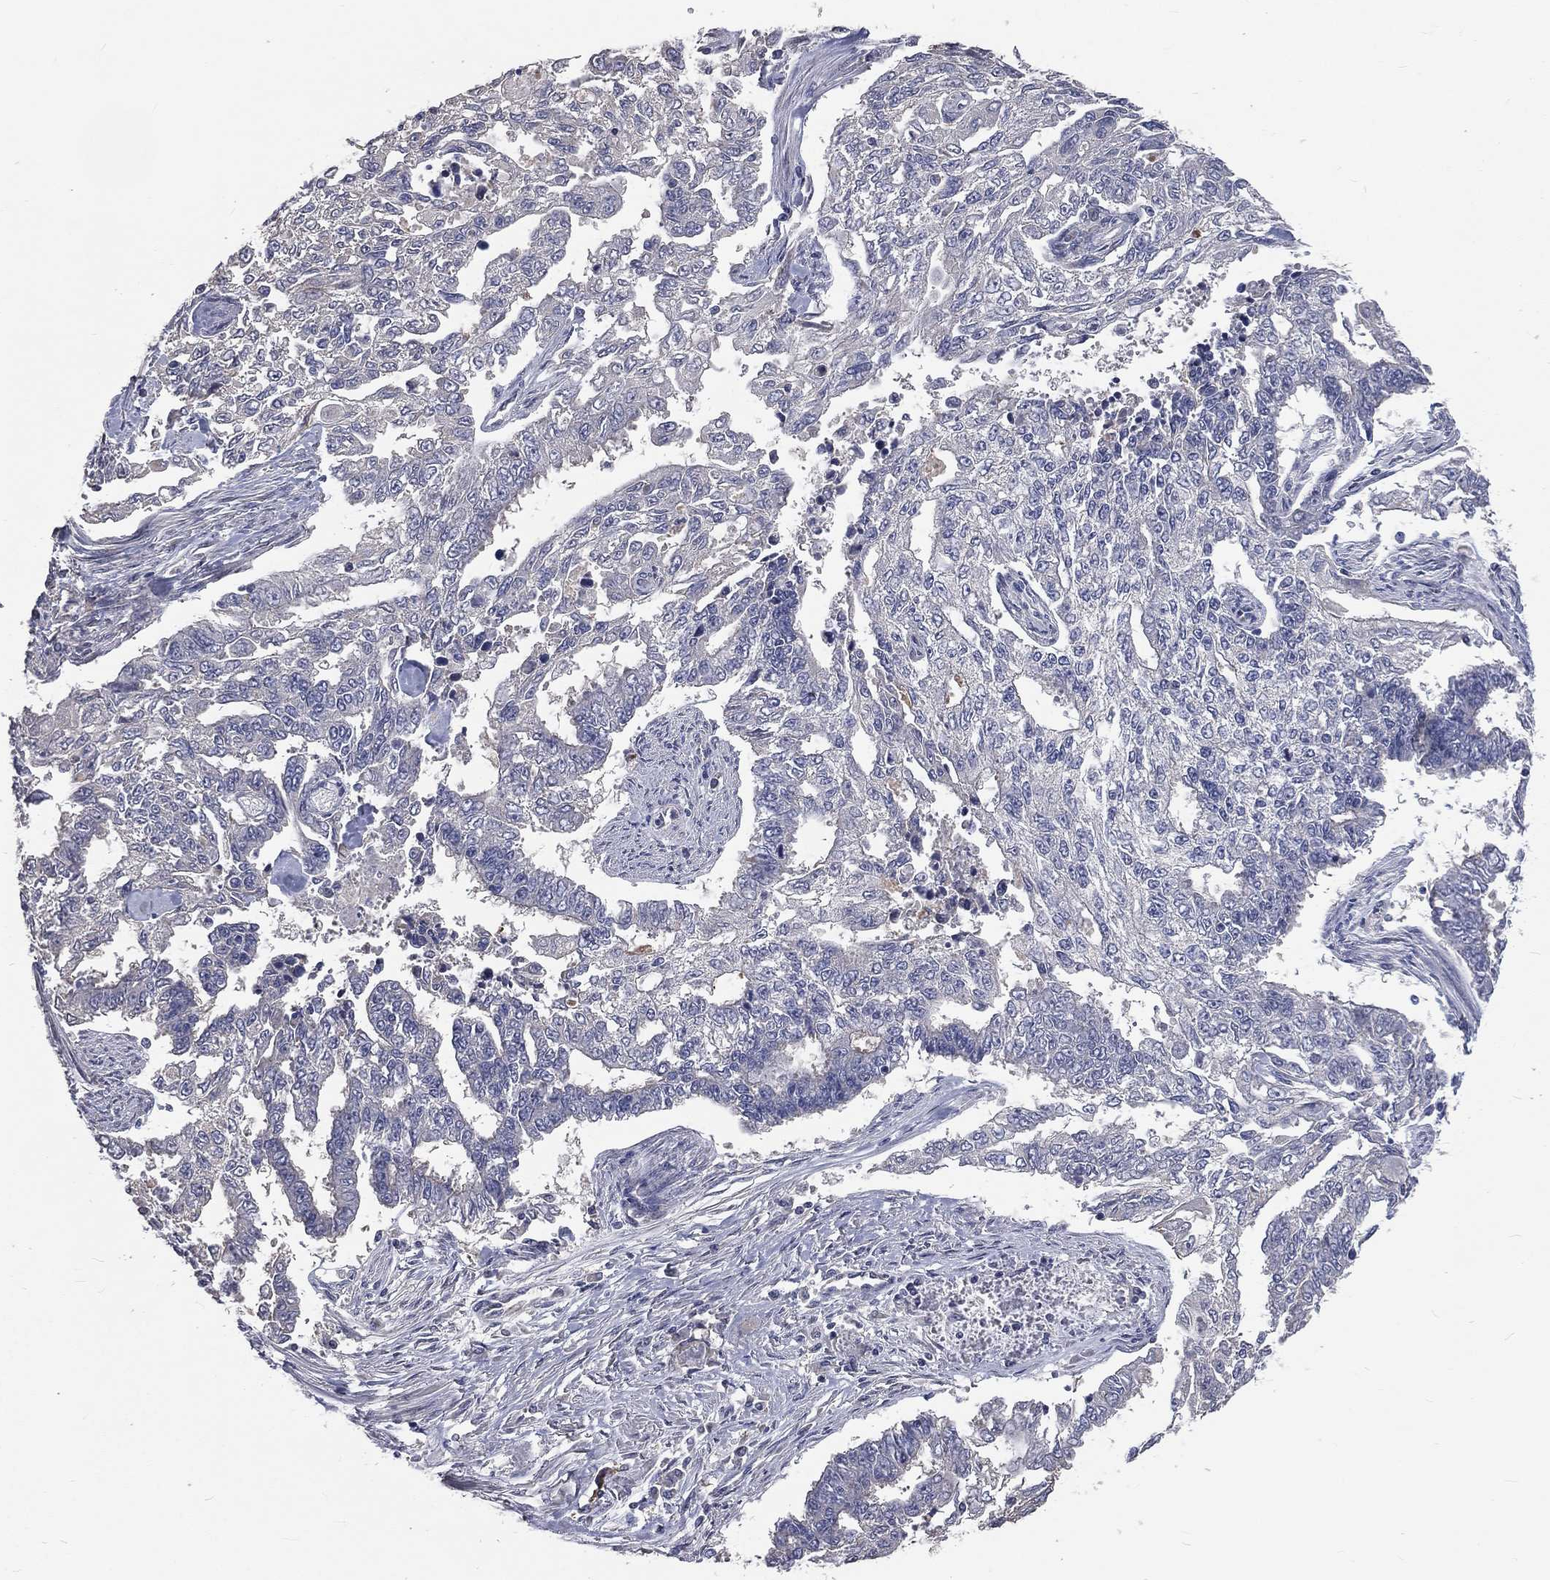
{"staining": {"intensity": "negative", "quantity": "none", "location": "none"}, "tissue": "endometrial cancer", "cell_type": "Tumor cells", "image_type": "cancer", "snomed": [{"axis": "morphology", "description": "Adenocarcinoma, NOS"}, {"axis": "topography", "description": "Uterus"}], "caption": "High magnification brightfield microscopy of endometrial cancer (adenocarcinoma) stained with DAB (brown) and counterstained with hematoxylin (blue): tumor cells show no significant positivity.", "gene": "CROCC", "patient": {"sex": "female", "age": 59}}